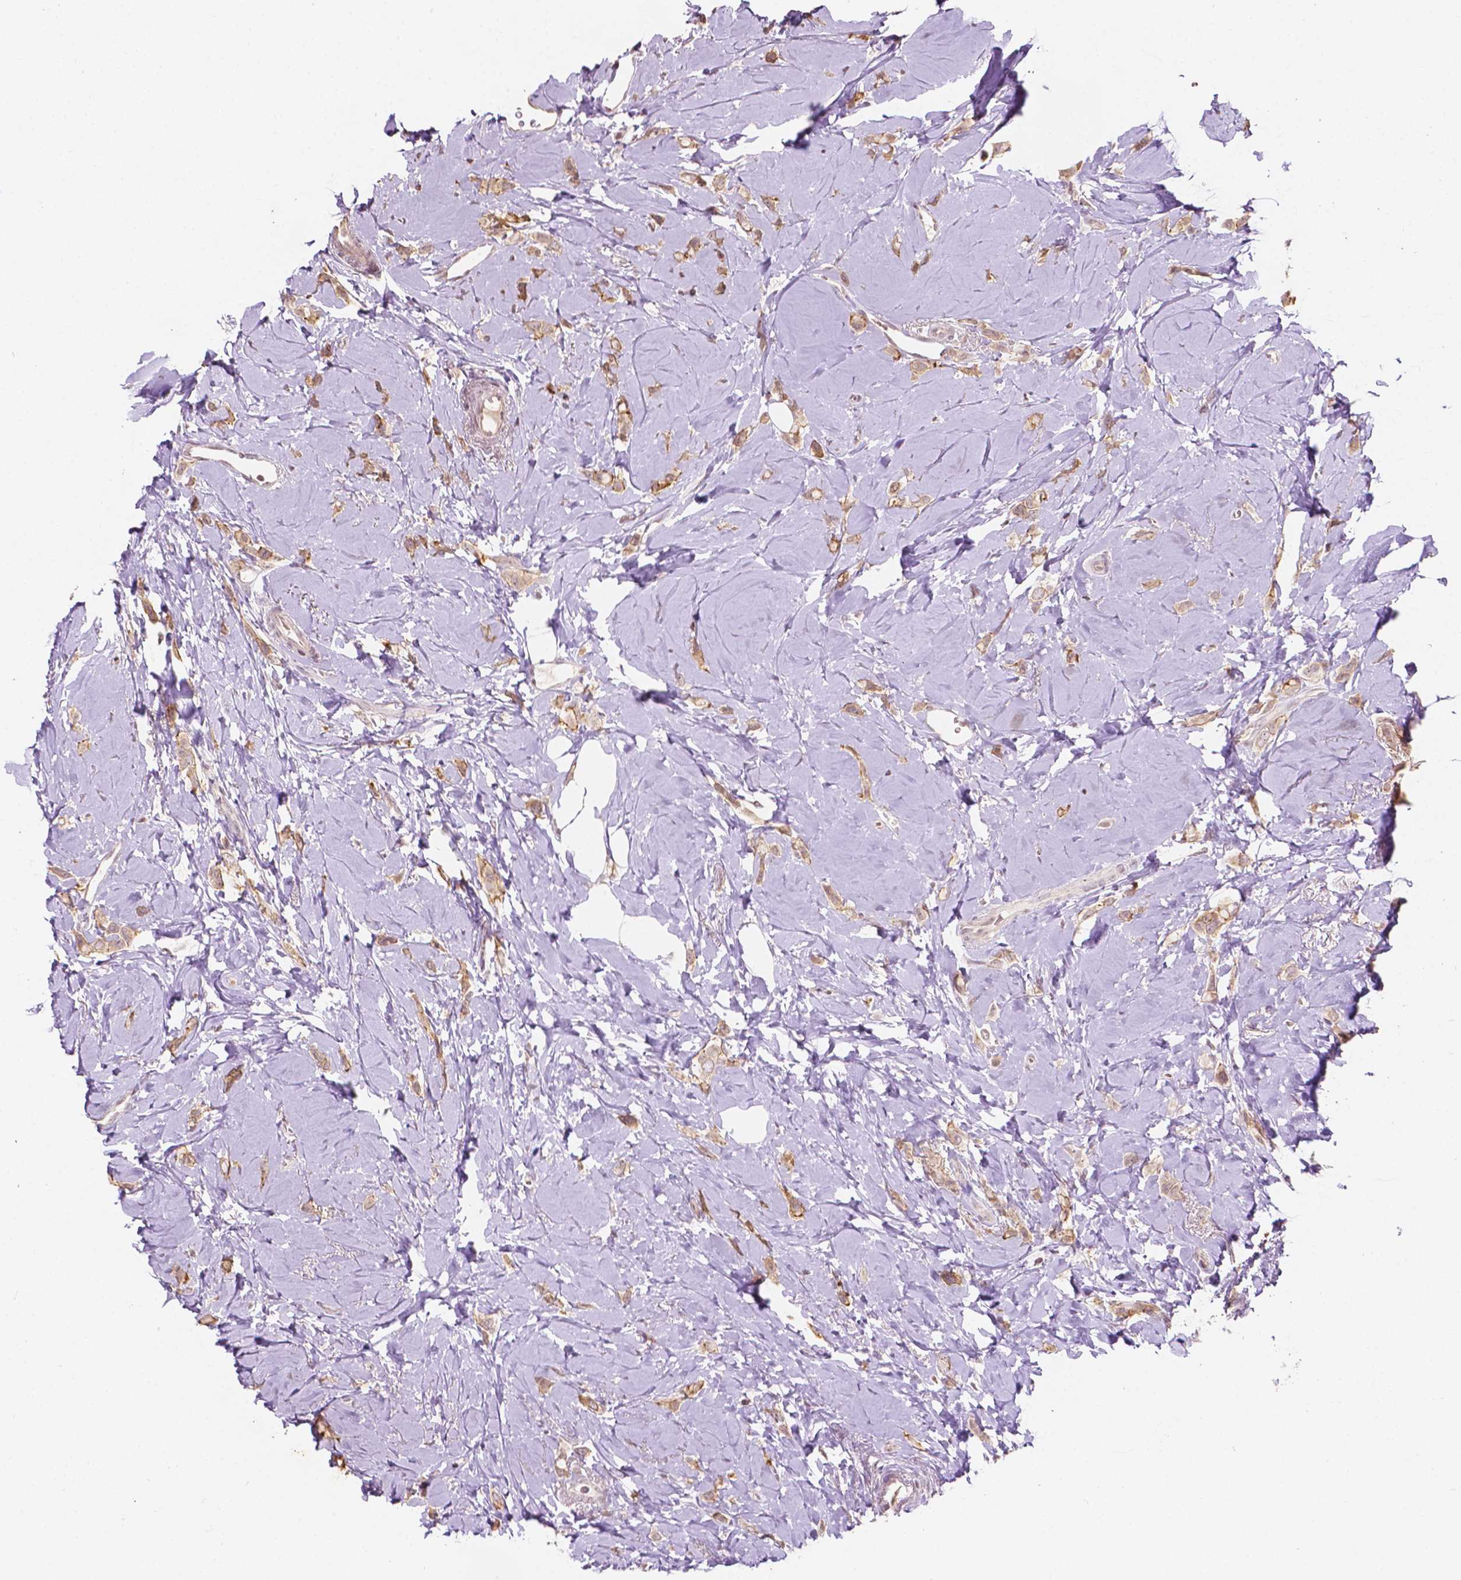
{"staining": {"intensity": "weak", "quantity": ">75%", "location": "cytoplasmic/membranous"}, "tissue": "breast cancer", "cell_type": "Tumor cells", "image_type": "cancer", "snomed": [{"axis": "morphology", "description": "Lobular carcinoma"}, {"axis": "topography", "description": "Breast"}], "caption": "Human breast cancer (lobular carcinoma) stained with a protein marker demonstrates weak staining in tumor cells.", "gene": "NOS1AP", "patient": {"sex": "female", "age": 66}}